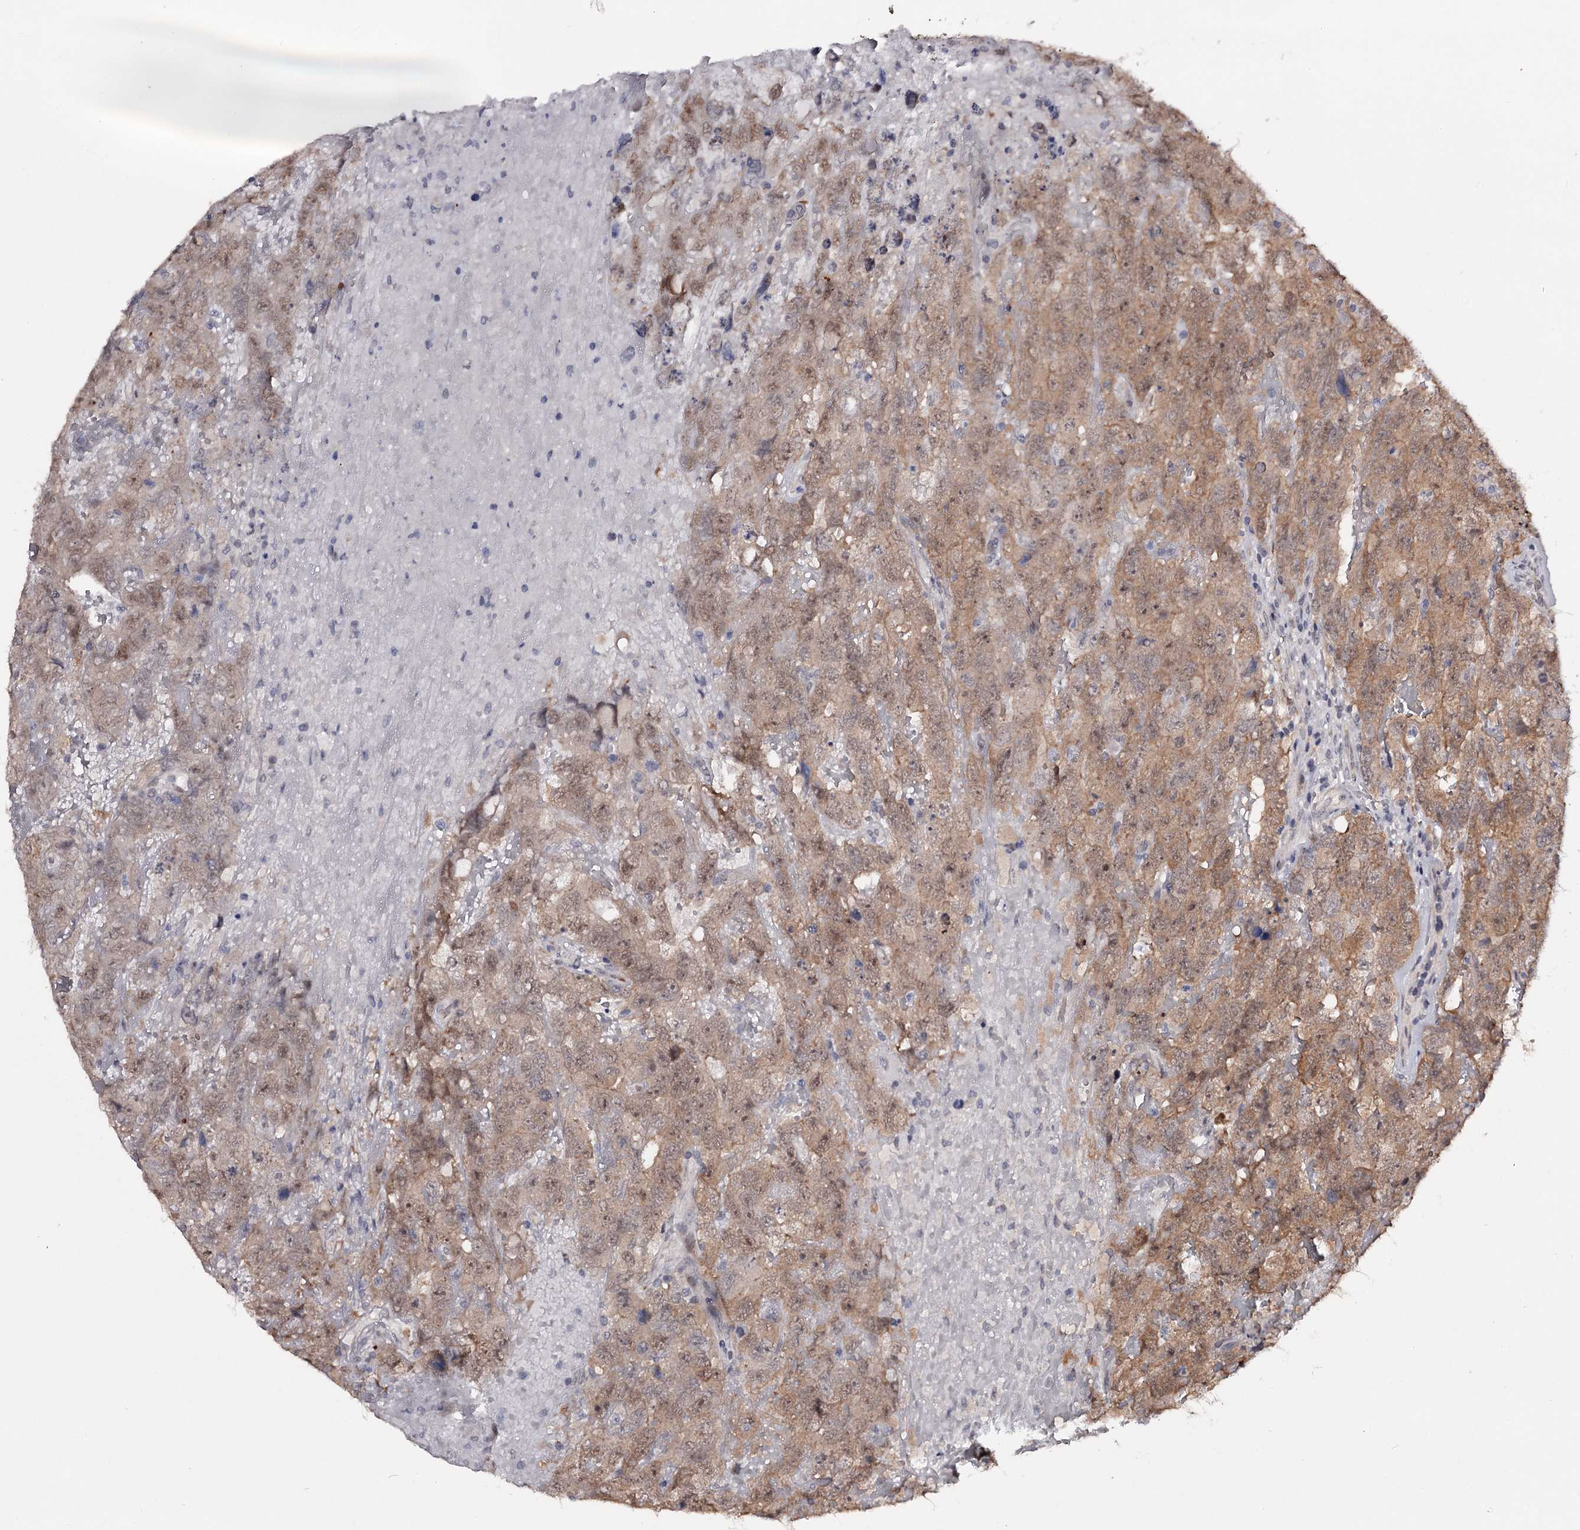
{"staining": {"intensity": "moderate", "quantity": ">75%", "location": "cytoplasmic/membranous,nuclear"}, "tissue": "testis cancer", "cell_type": "Tumor cells", "image_type": "cancer", "snomed": [{"axis": "morphology", "description": "Carcinoma, Embryonal, NOS"}, {"axis": "topography", "description": "Testis"}], "caption": "Testis cancer (embryonal carcinoma) stained for a protein shows moderate cytoplasmic/membranous and nuclear positivity in tumor cells.", "gene": "GTSF1", "patient": {"sex": "male", "age": 45}}